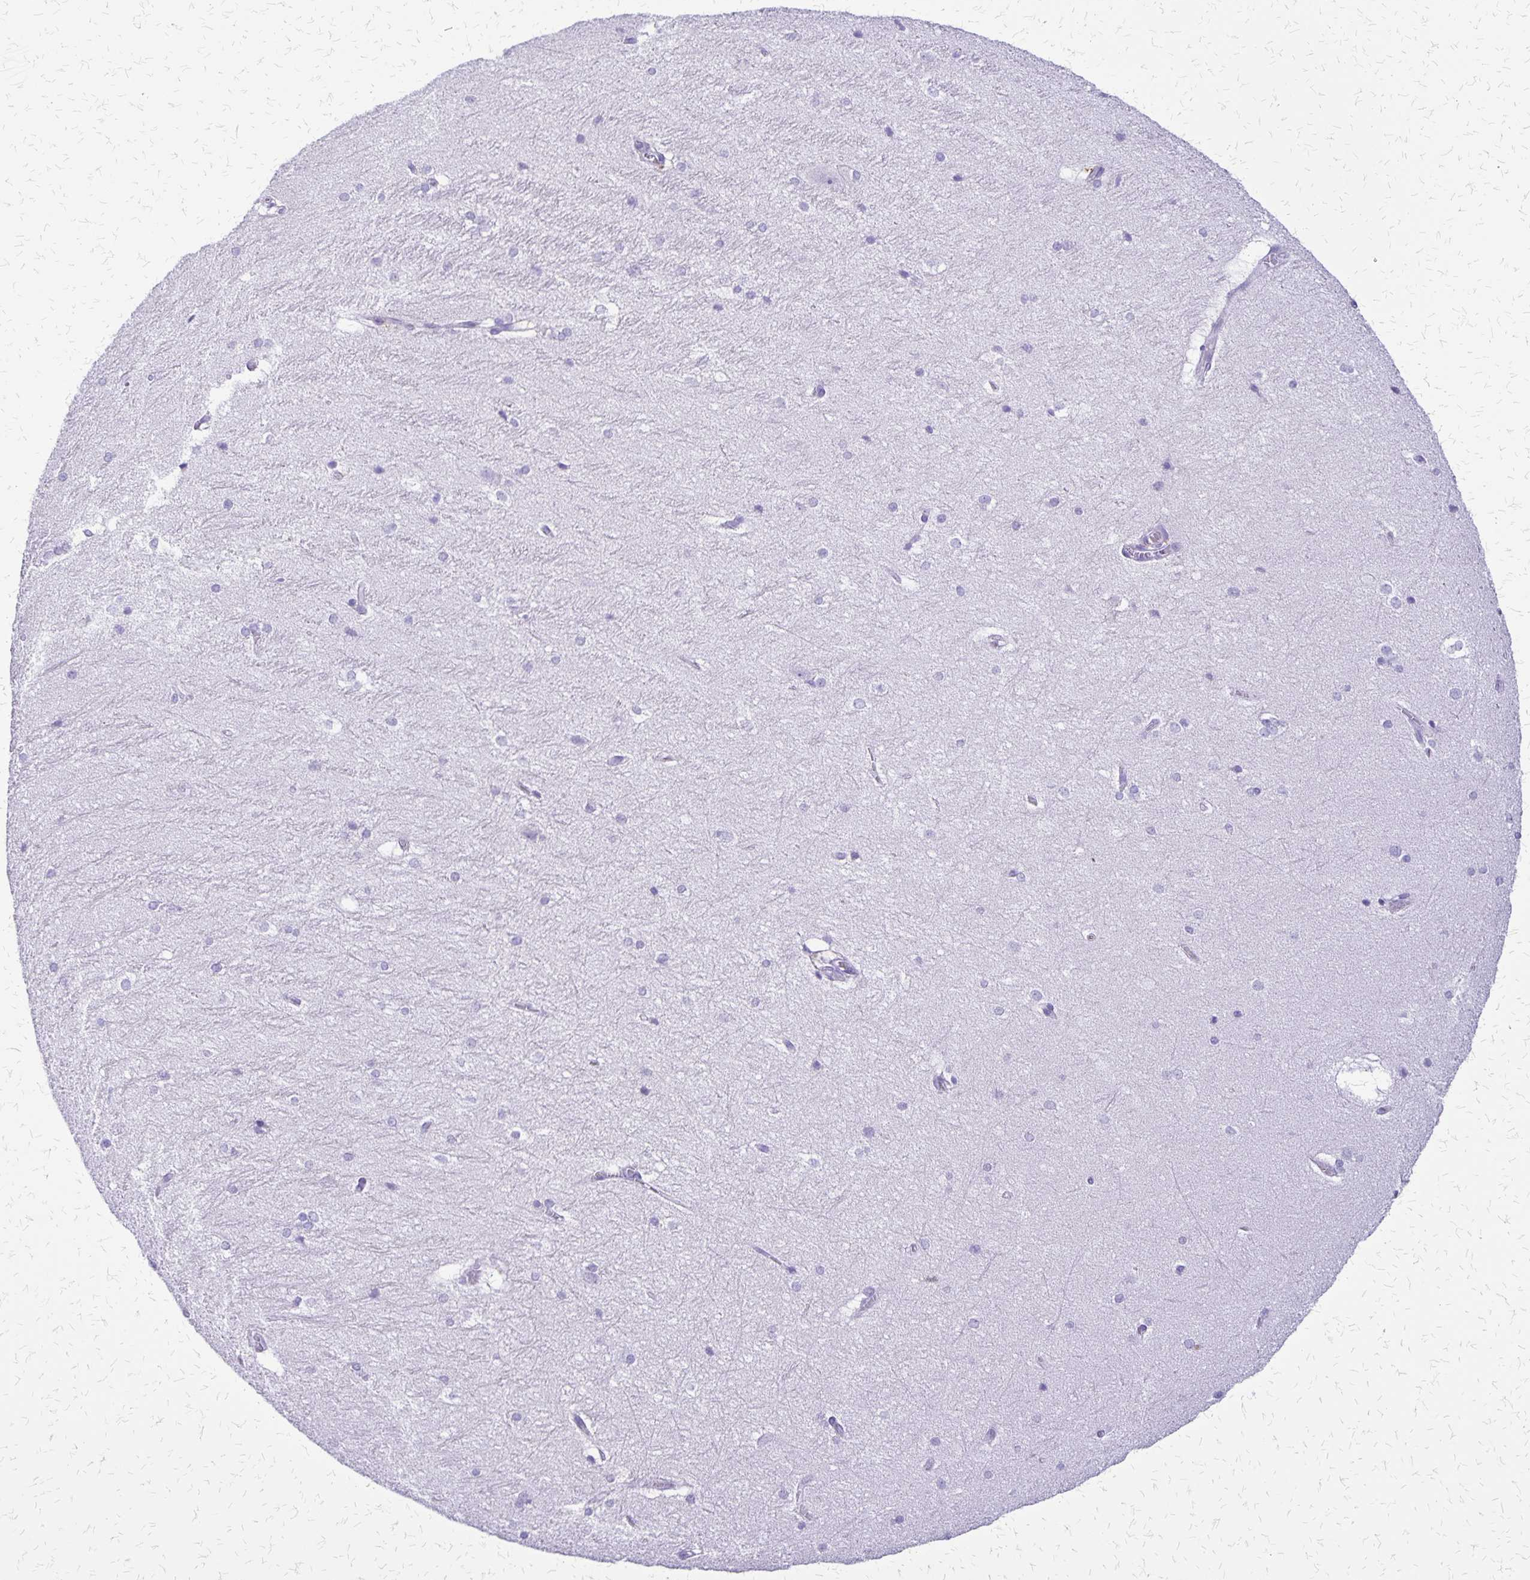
{"staining": {"intensity": "negative", "quantity": "none", "location": "none"}, "tissue": "hippocampus", "cell_type": "Glial cells", "image_type": "normal", "snomed": [{"axis": "morphology", "description": "Normal tissue, NOS"}, {"axis": "topography", "description": "Cerebral cortex"}, {"axis": "topography", "description": "Hippocampus"}], "caption": "This is an IHC histopathology image of unremarkable human hippocampus. There is no expression in glial cells.", "gene": "SLC13A2", "patient": {"sex": "female", "age": 19}}